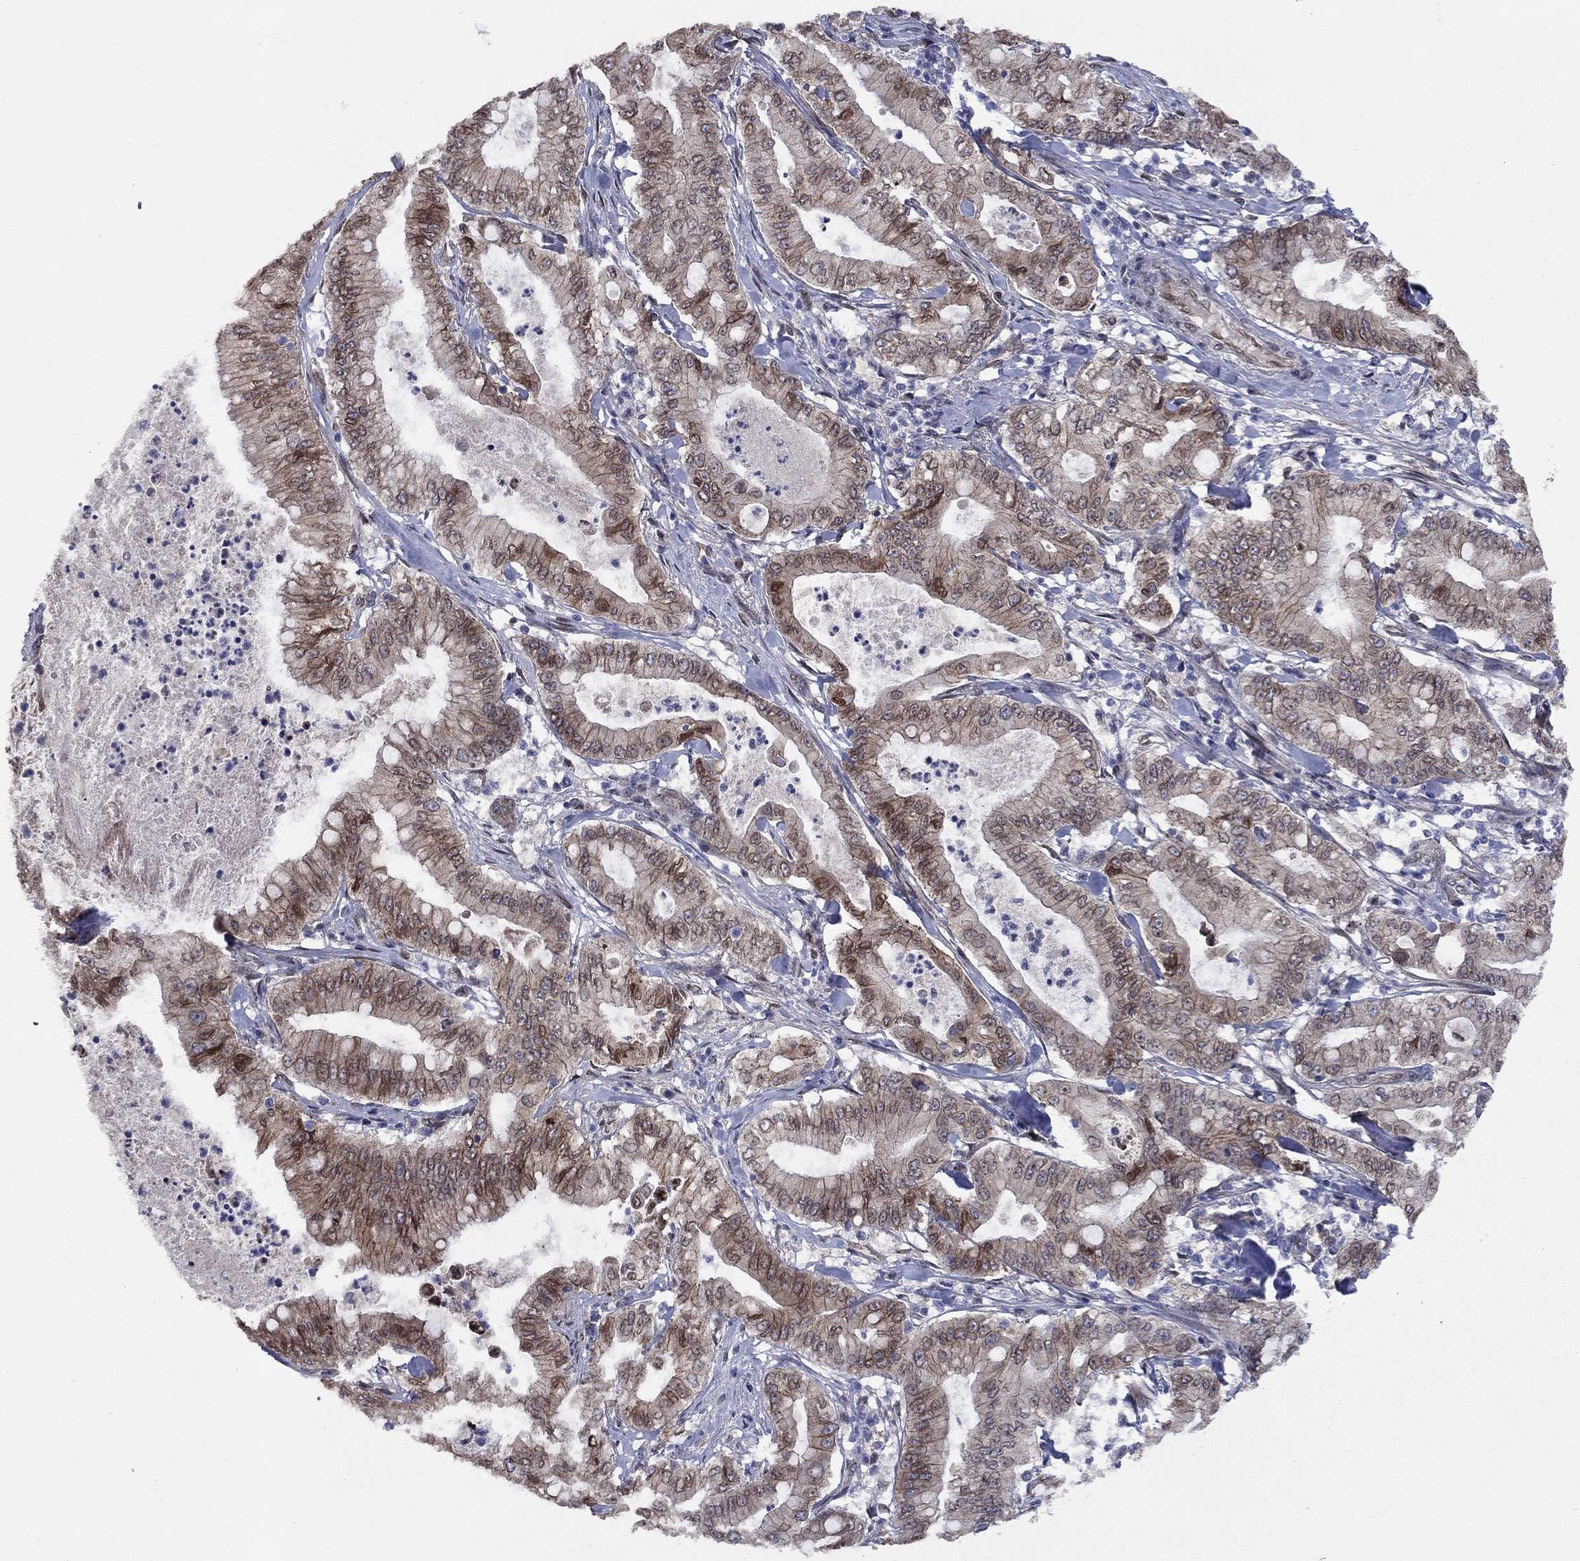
{"staining": {"intensity": "moderate", "quantity": "<25%", "location": "cytoplasmic/membranous"}, "tissue": "pancreatic cancer", "cell_type": "Tumor cells", "image_type": "cancer", "snomed": [{"axis": "morphology", "description": "Adenocarcinoma, NOS"}, {"axis": "topography", "description": "Pancreas"}], "caption": "Pancreatic cancer (adenocarcinoma) was stained to show a protein in brown. There is low levels of moderate cytoplasmic/membranous expression in about <25% of tumor cells. The protein is shown in brown color, while the nuclei are stained blue.", "gene": "EMC9", "patient": {"sex": "male", "age": 71}}